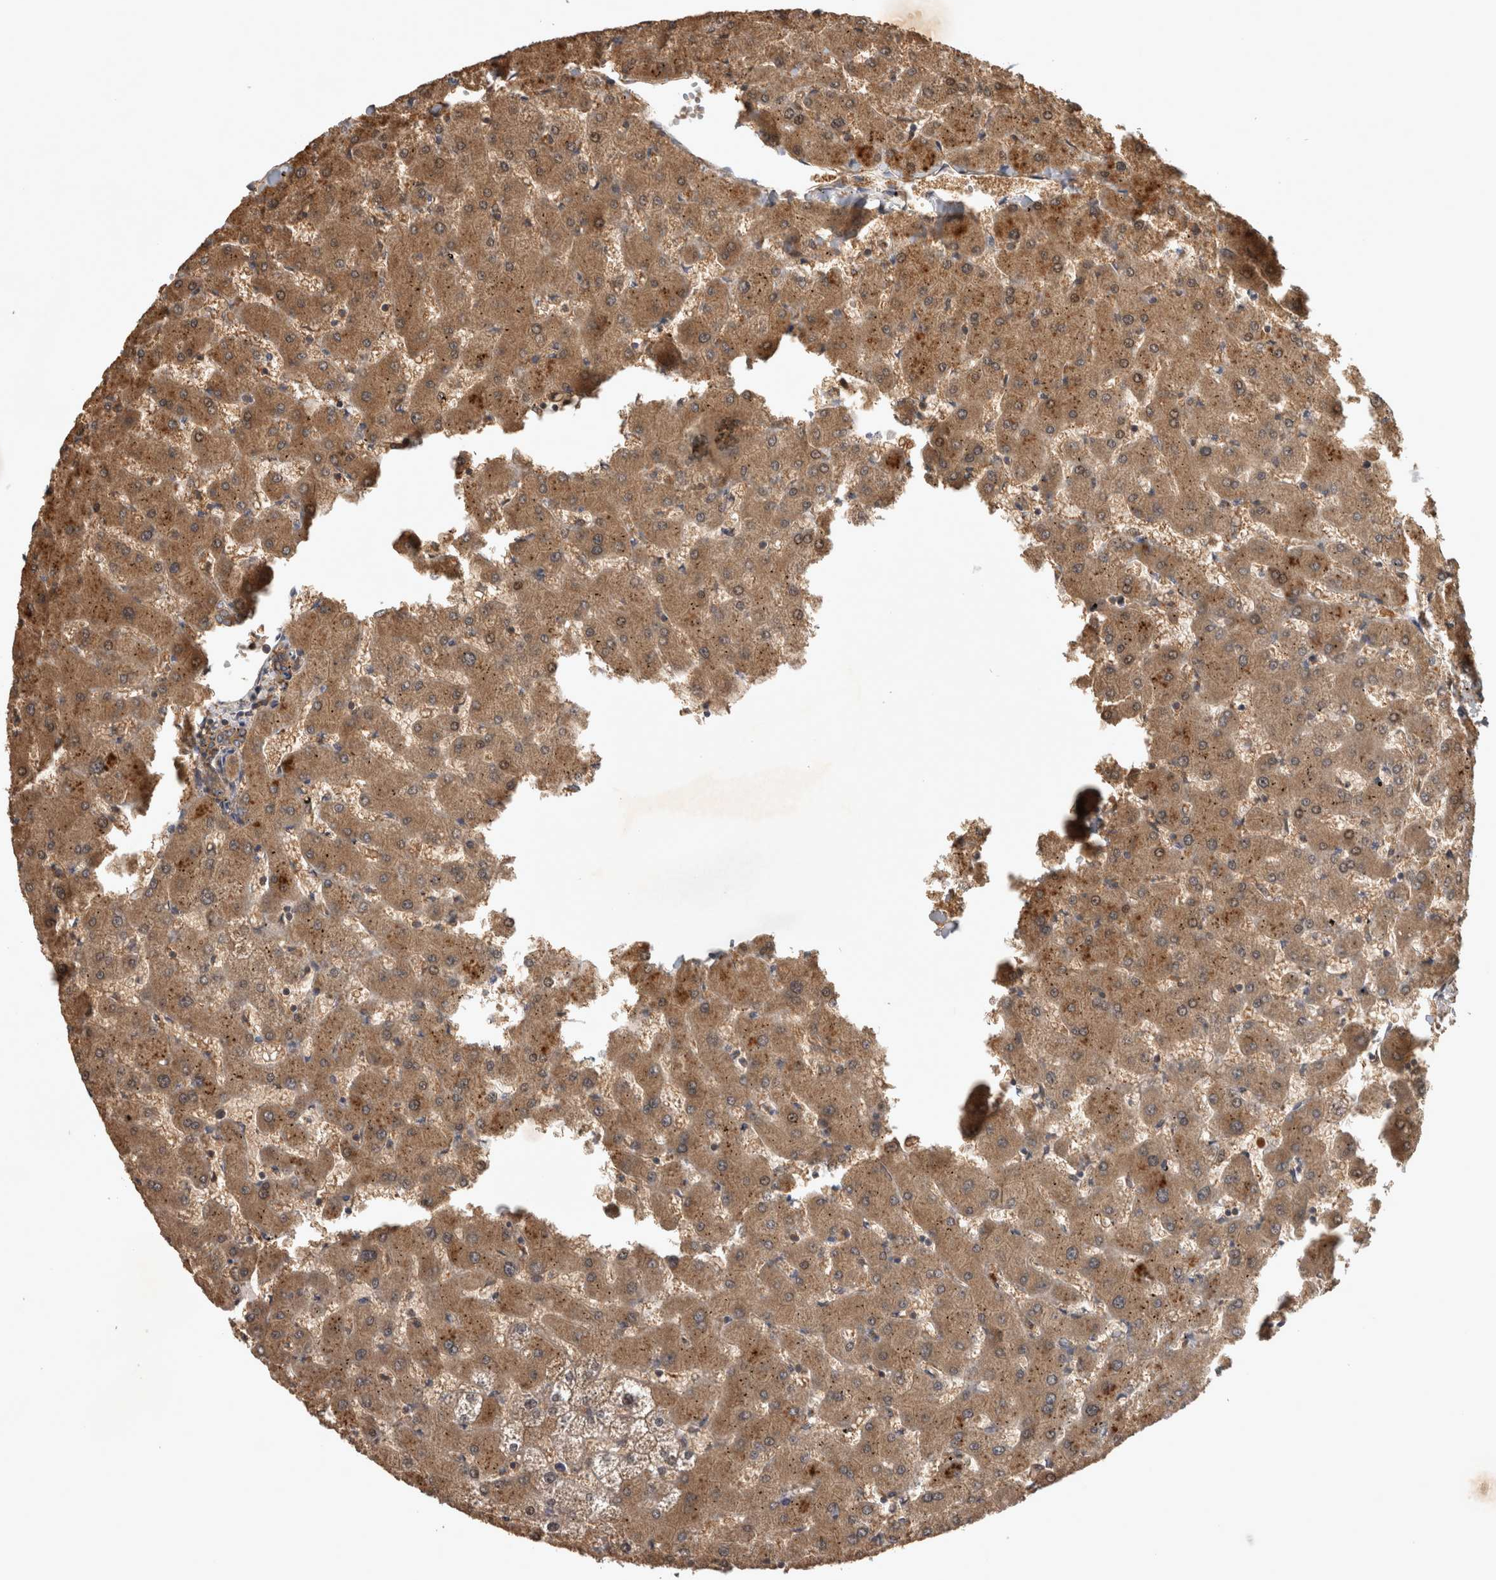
{"staining": {"intensity": "moderate", "quantity": ">75%", "location": "cytoplasmic/membranous"}, "tissue": "liver", "cell_type": "Cholangiocytes", "image_type": "normal", "snomed": [{"axis": "morphology", "description": "Normal tissue, NOS"}, {"axis": "topography", "description": "Liver"}], "caption": "The micrograph displays a brown stain indicating the presence of a protein in the cytoplasmic/membranous of cholangiocytes in liver. (Brightfield microscopy of DAB IHC at high magnification).", "gene": "TRMT61B", "patient": {"sex": "female", "age": 63}}